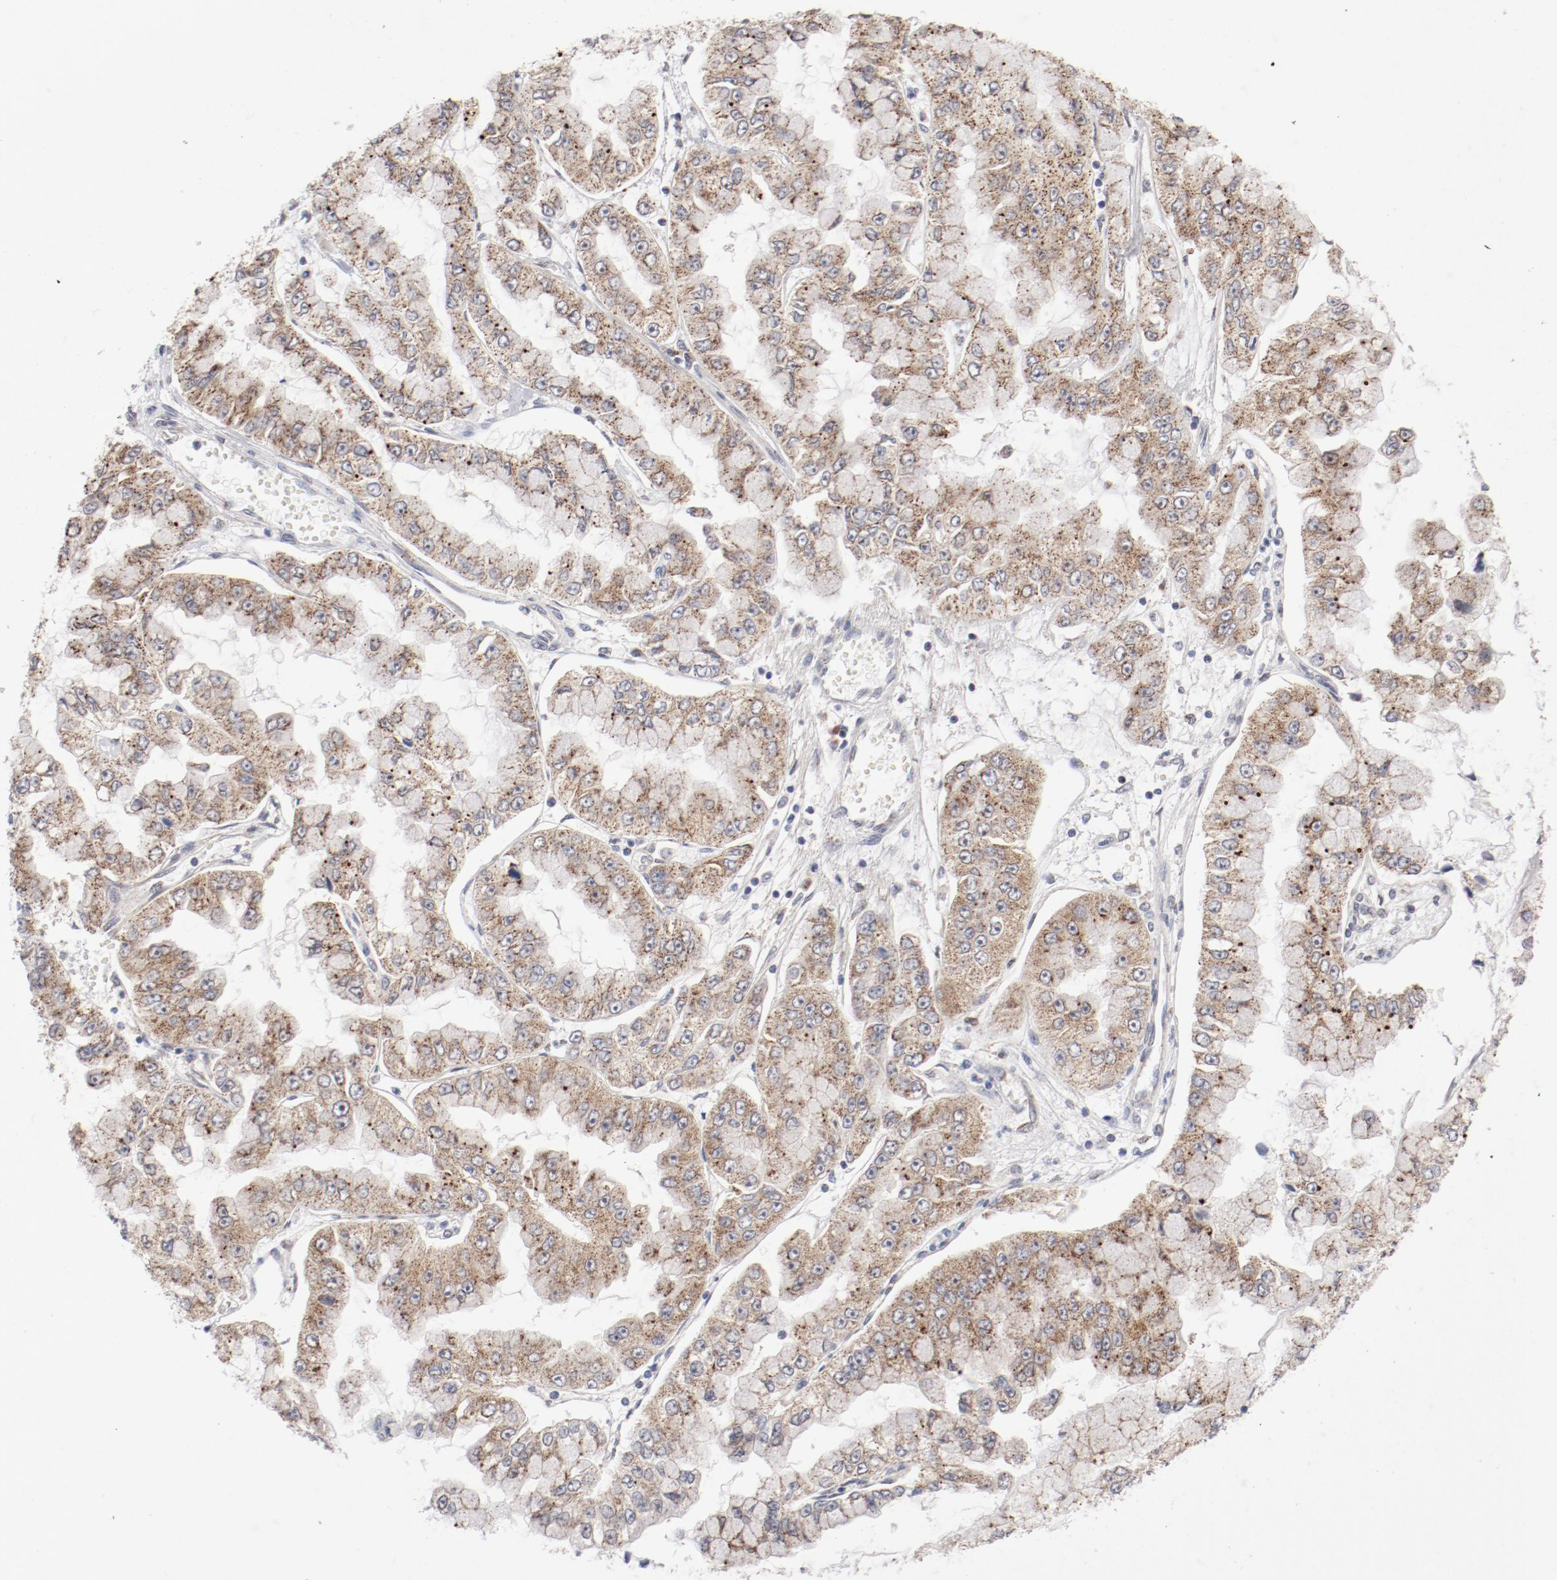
{"staining": {"intensity": "weak", "quantity": ">75%", "location": "cytoplasmic/membranous"}, "tissue": "liver cancer", "cell_type": "Tumor cells", "image_type": "cancer", "snomed": [{"axis": "morphology", "description": "Cholangiocarcinoma"}, {"axis": "topography", "description": "Liver"}], "caption": "IHC micrograph of neoplastic tissue: human liver cancer (cholangiocarcinoma) stained using IHC displays low levels of weak protein expression localized specifically in the cytoplasmic/membranous of tumor cells, appearing as a cytoplasmic/membranous brown color.", "gene": "RPL12", "patient": {"sex": "female", "age": 79}}